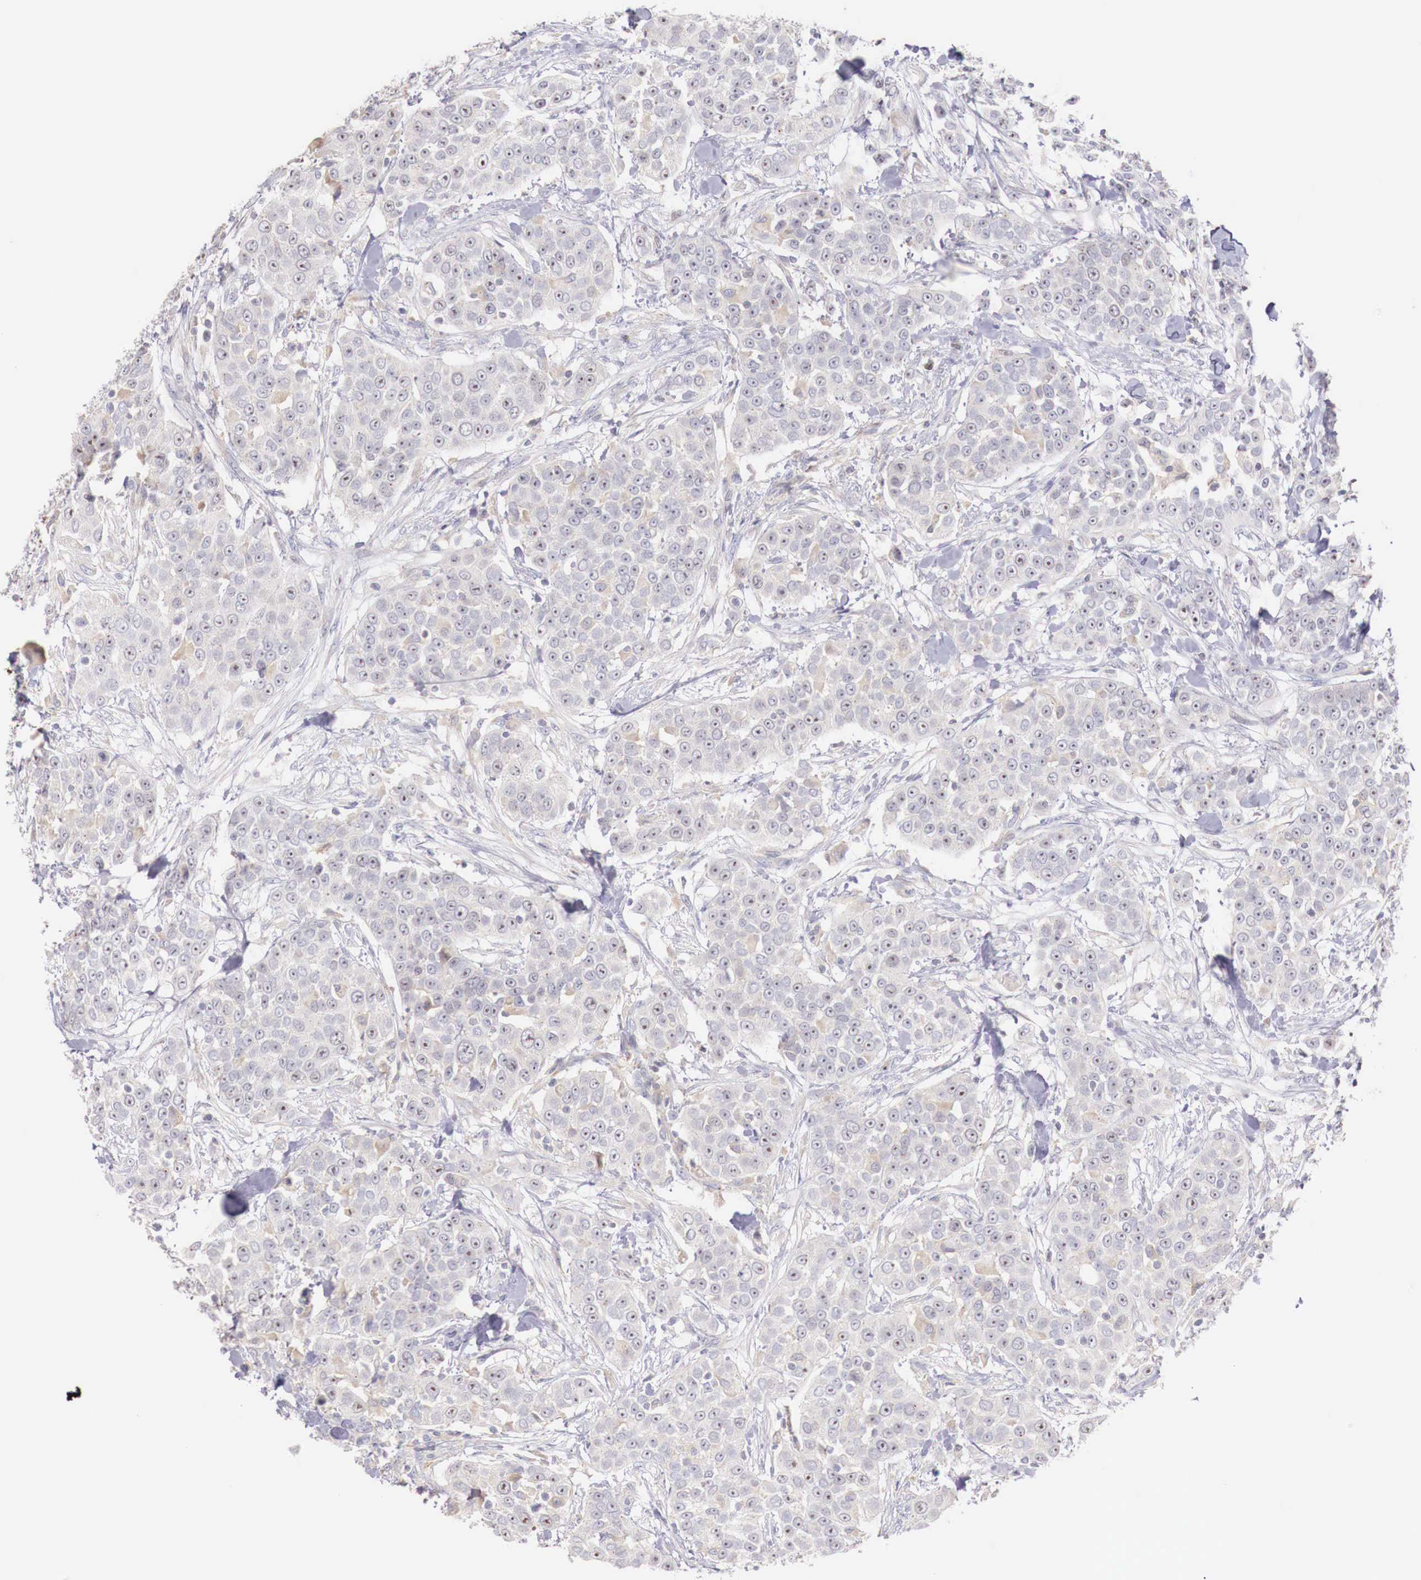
{"staining": {"intensity": "negative", "quantity": "none", "location": "none"}, "tissue": "urothelial cancer", "cell_type": "Tumor cells", "image_type": "cancer", "snomed": [{"axis": "morphology", "description": "Urothelial carcinoma, High grade"}, {"axis": "topography", "description": "Urinary bladder"}], "caption": "The immunohistochemistry (IHC) micrograph has no significant staining in tumor cells of urothelial carcinoma (high-grade) tissue.", "gene": "CLCN5", "patient": {"sex": "female", "age": 80}}